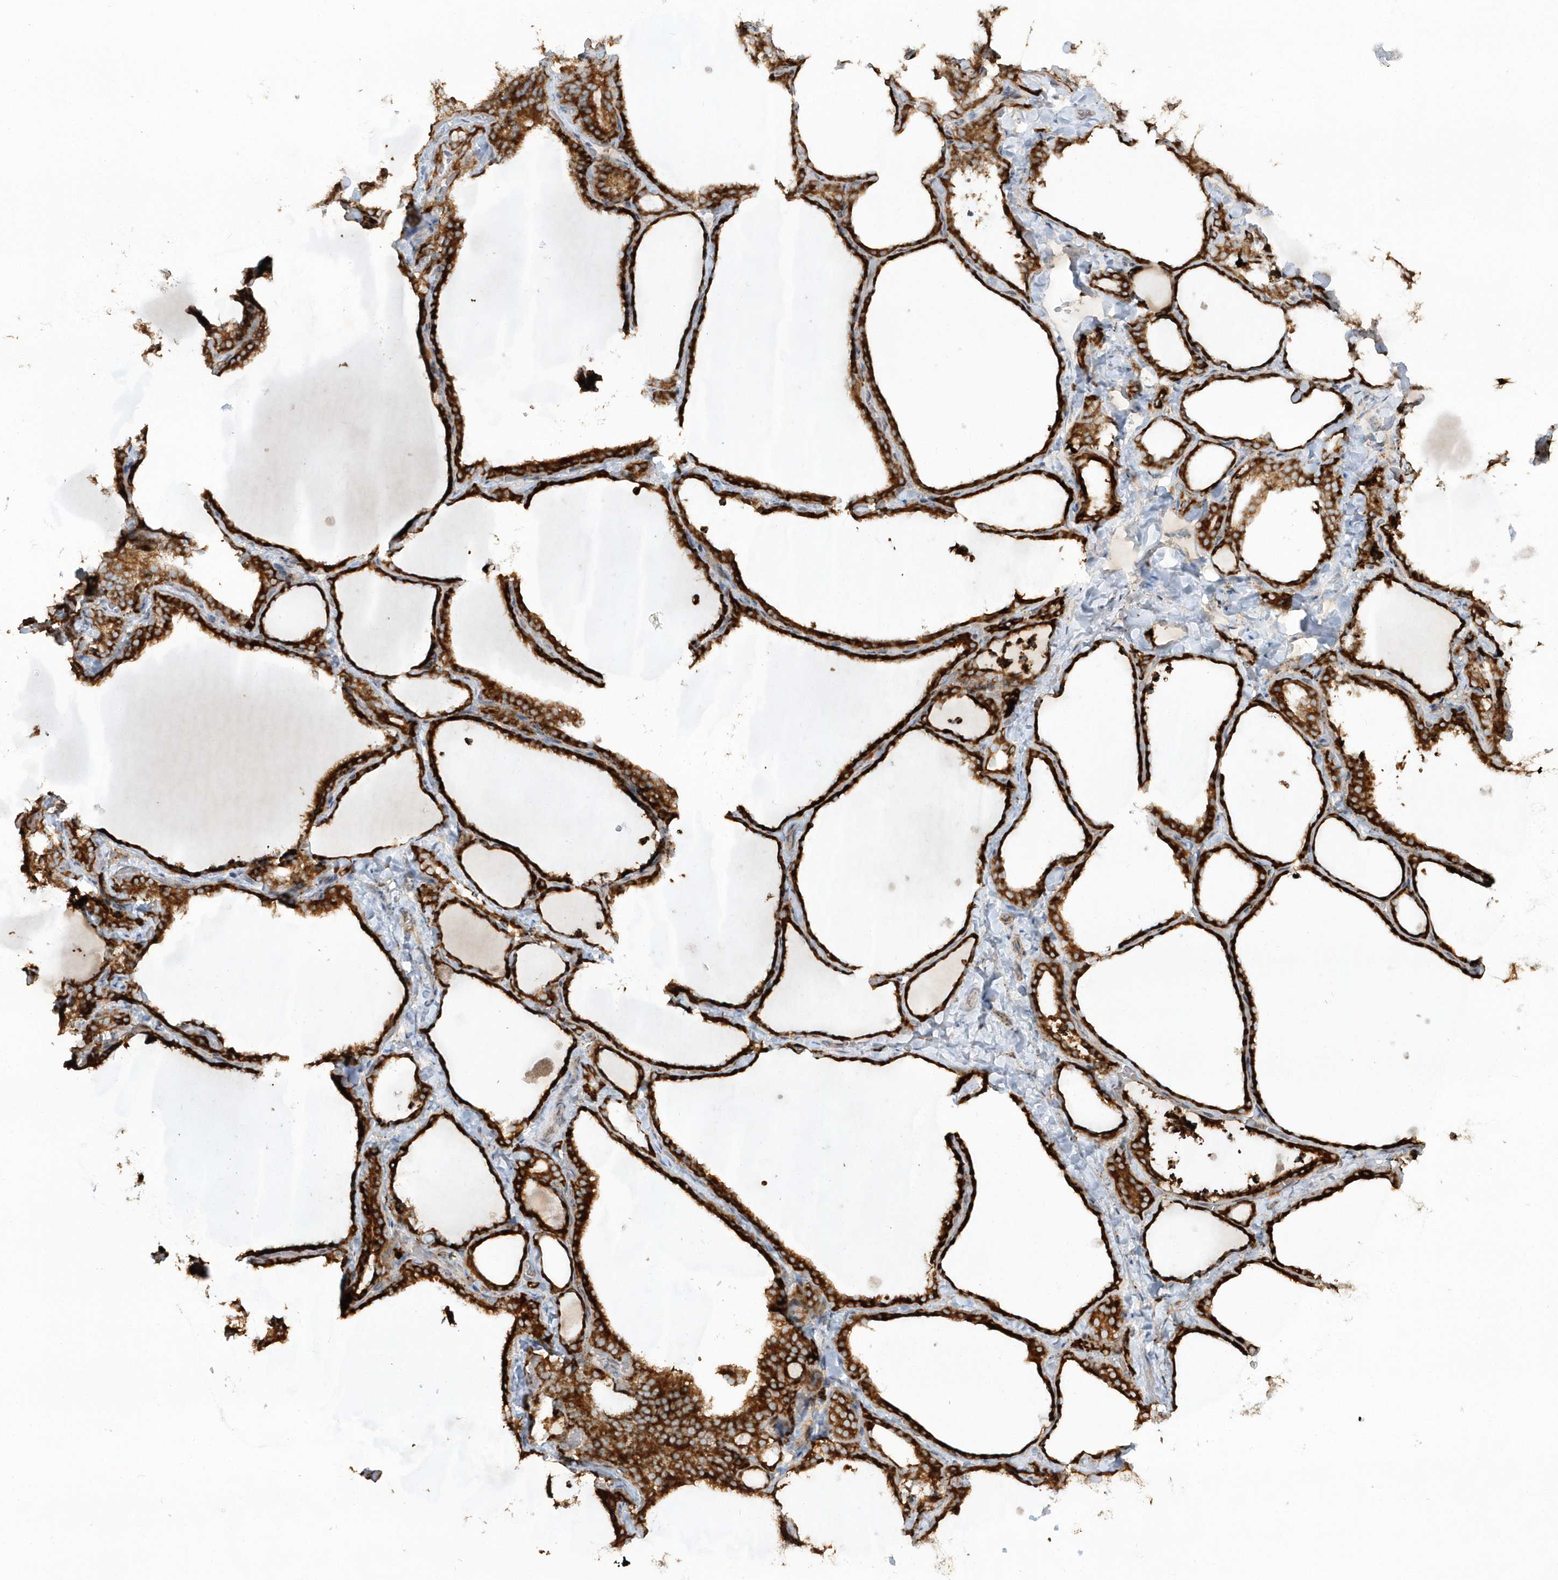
{"staining": {"intensity": "strong", "quantity": ">75%", "location": "cytoplasmic/membranous"}, "tissue": "thyroid gland", "cell_type": "Glandular cells", "image_type": "normal", "snomed": [{"axis": "morphology", "description": "Normal tissue, NOS"}, {"axis": "topography", "description": "Thyroid gland"}], "caption": "High-magnification brightfield microscopy of normal thyroid gland stained with DAB (brown) and counterstained with hematoxylin (blue). glandular cells exhibit strong cytoplasmic/membranous staining is seen in approximately>75% of cells.", "gene": "SH3BP2", "patient": {"sex": "female", "age": 22}}